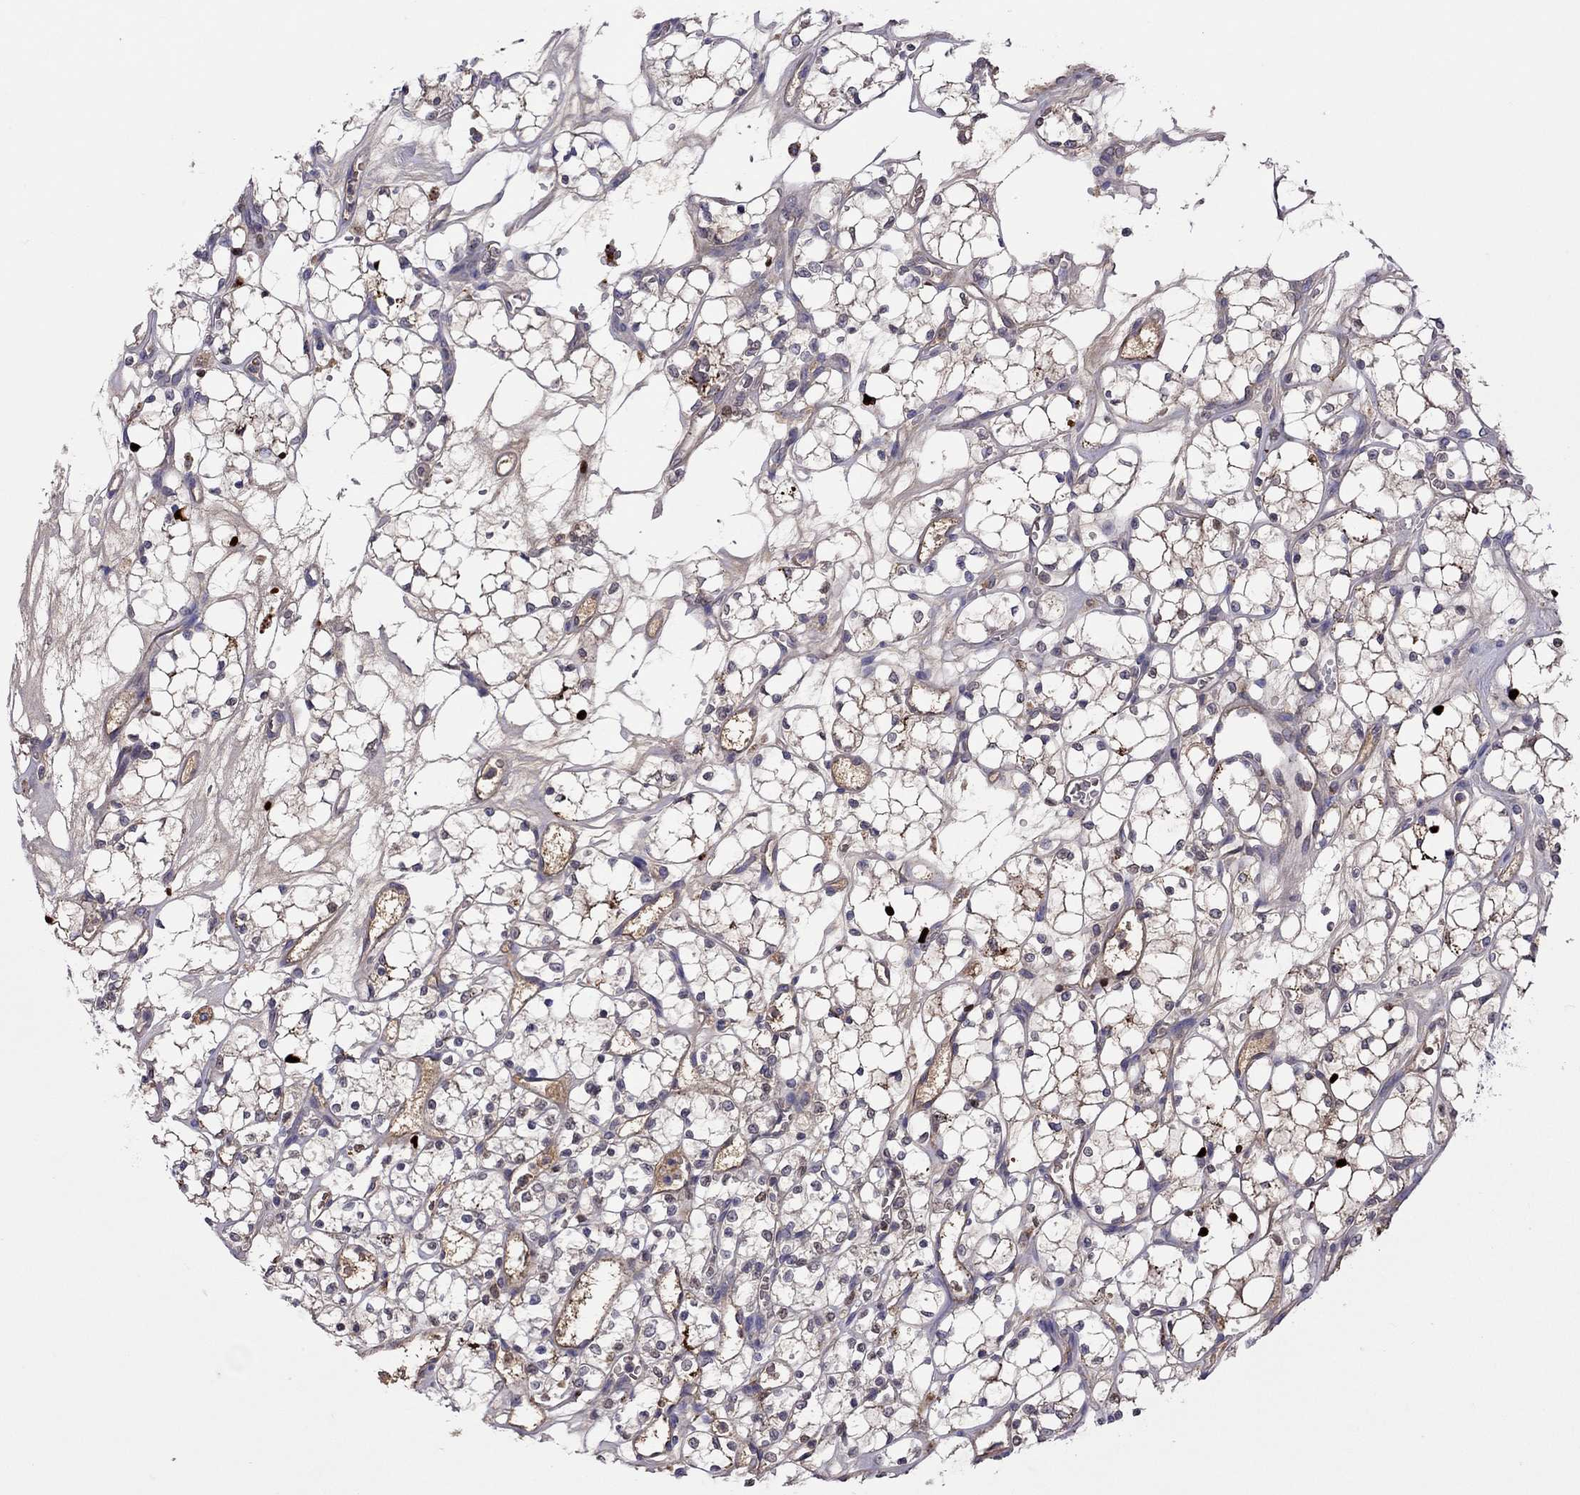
{"staining": {"intensity": "weak", "quantity": "<25%", "location": "cytoplasmic/membranous"}, "tissue": "renal cancer", "cell_type": "Tumor cells", "image_type": "cancer", "snomed": [{"axis": "morphology", "description": "Adenocarcinoma, NOS"}, {"axis": "topography", "description": "Kidney"}], "caption": "This is a micrograph of immunohistochemistry staining of adenocarcinoma (renal), which shows no expression in tumor cells.", "gene": "SERPINA3", "patient": {"sex": "female", "age": 69}}